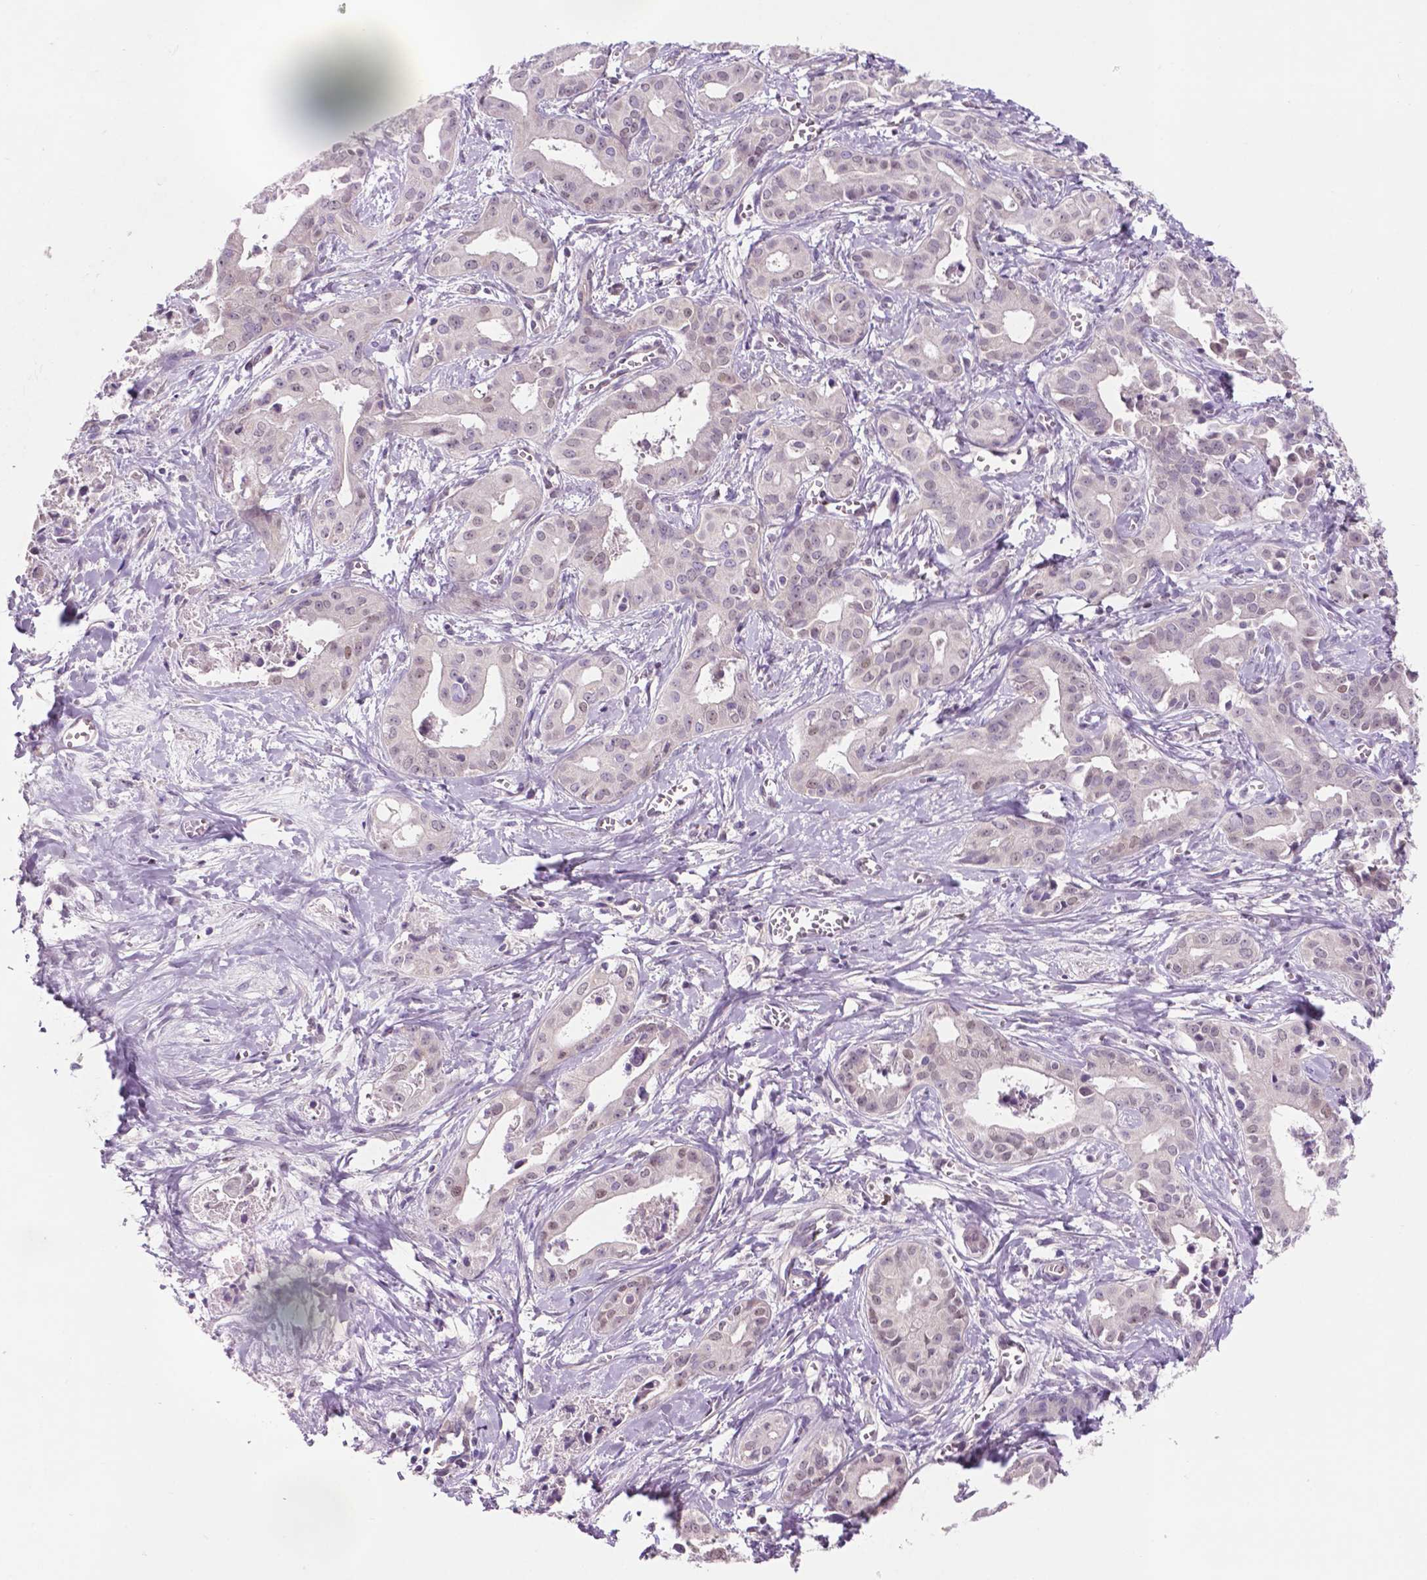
{"staining": {"intensity": "negative", "quantity": "none", "location": "none"}, "tissue": "liver cancer", "cell_type": "Tumor cells", "image_type": "cancer", "snomed": [{"axis": "morphology", "description": "Cholangiocarcinoma"}, {"axis": "topography", "description": "Liver"}], "caption": "Immunohistochemical staining of liver cholangiocarcinoma shows no significant expression in tumor cells. The staining was performed using DAB (3,3'-diaminobenzidine) to visualize the protein expression in brown, while the nuclei were stained in blue with hematoxylin (Magnification: 20x).", "gene": "FAM50B", "patient": {"sex": "female", "age": 65}}